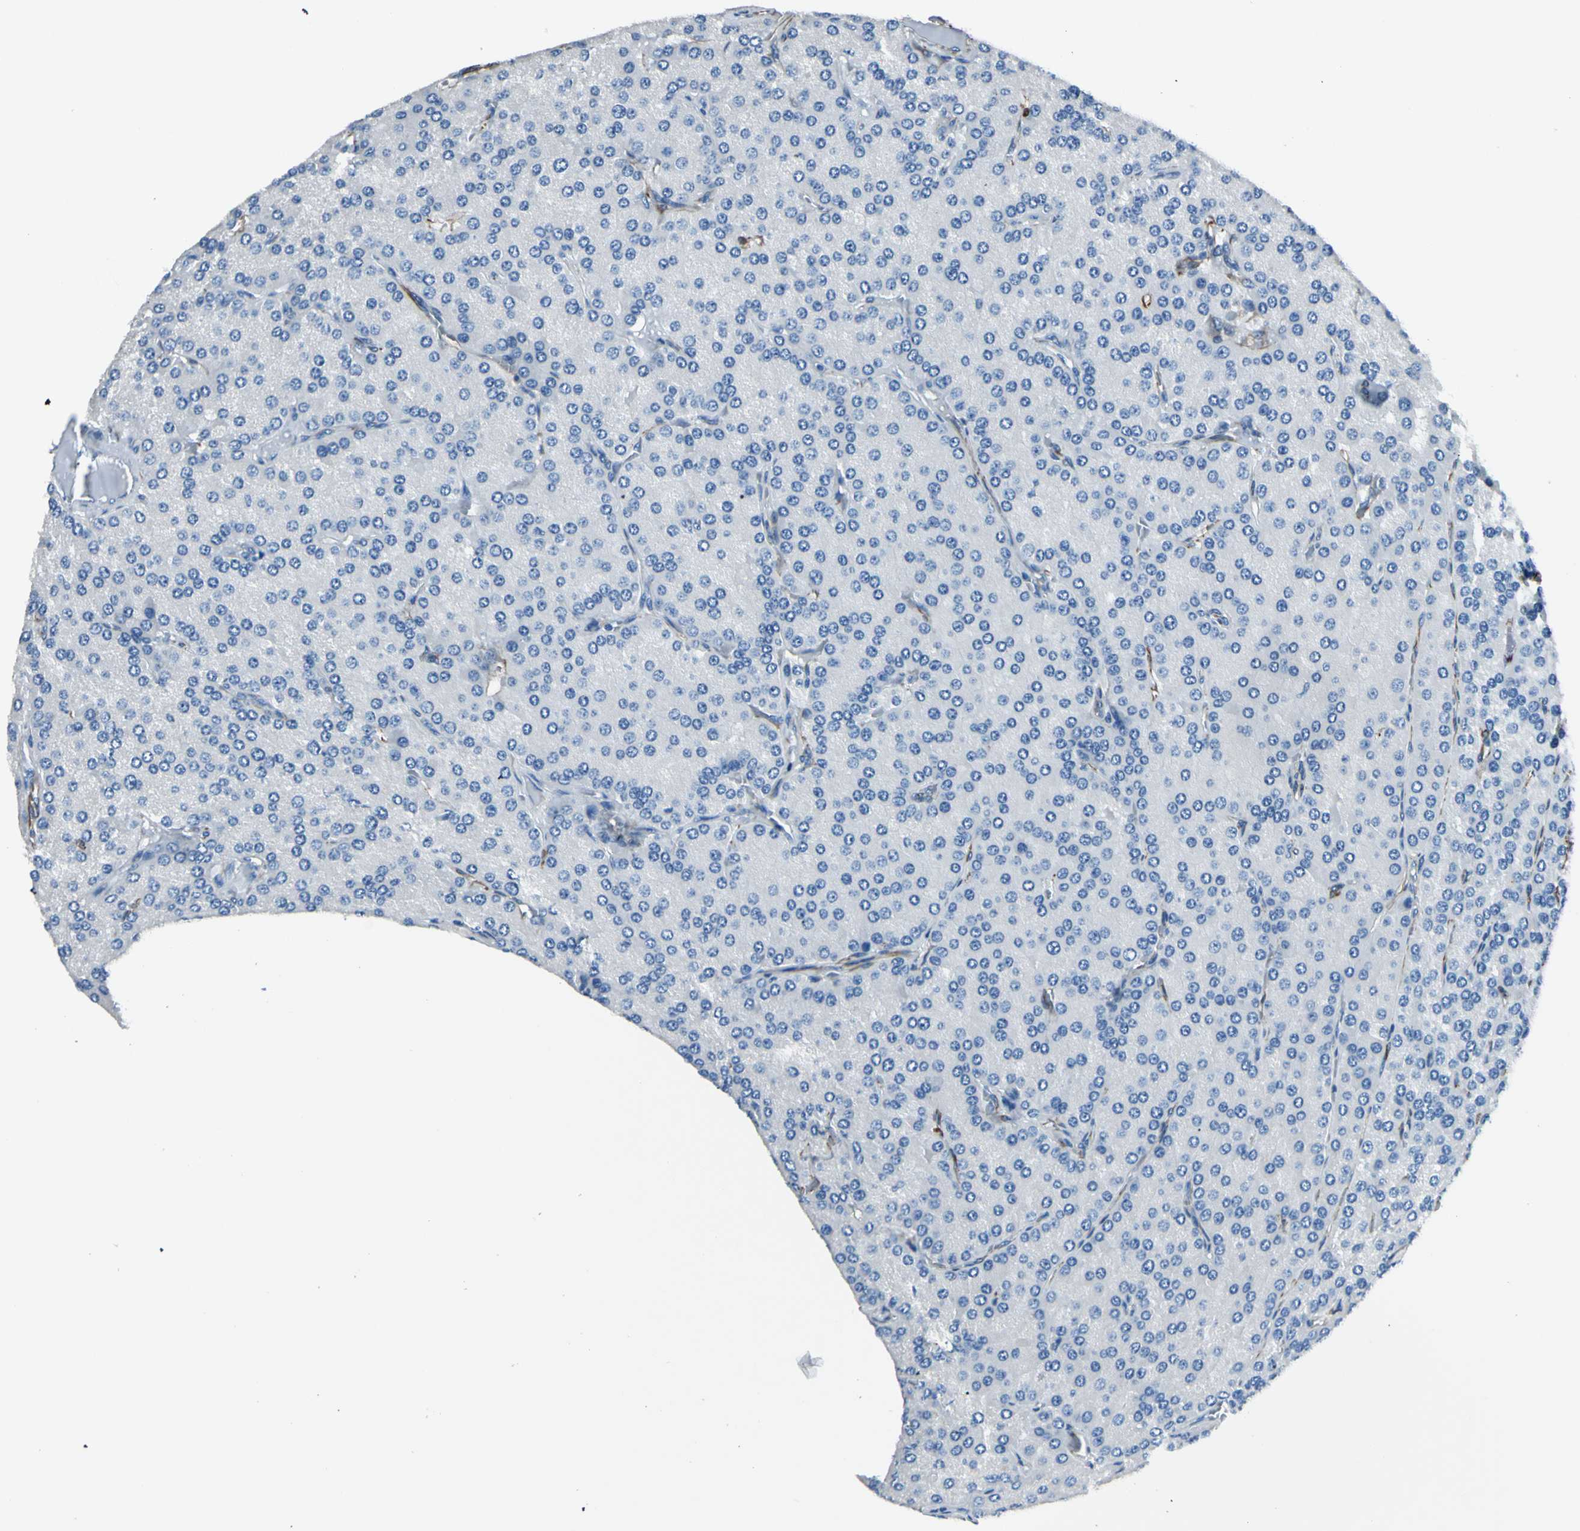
{"staining": {"intensity": "negative", "quantity": "none", "location": "none"}, "tissue": "parathyroid gland", "cell_type": "Glandular cells", "image_type": "normal", "snomed": [{"axis": "morphology", "description": "Normal tissue, NOS"}, {"axis": "morphology", "description": "Adenoma, NOS"}, {"axis": "topography", "description": "Parathyroid gland"}], "caption": "Immunohistochemistry of unremarkable parathyroid gland demonstrates no expression in glandular cells. (IHC, brightfield microscopy, high magnification).", "gene": "PTH2R", "patient": {"sex": "female", "age": 86}}